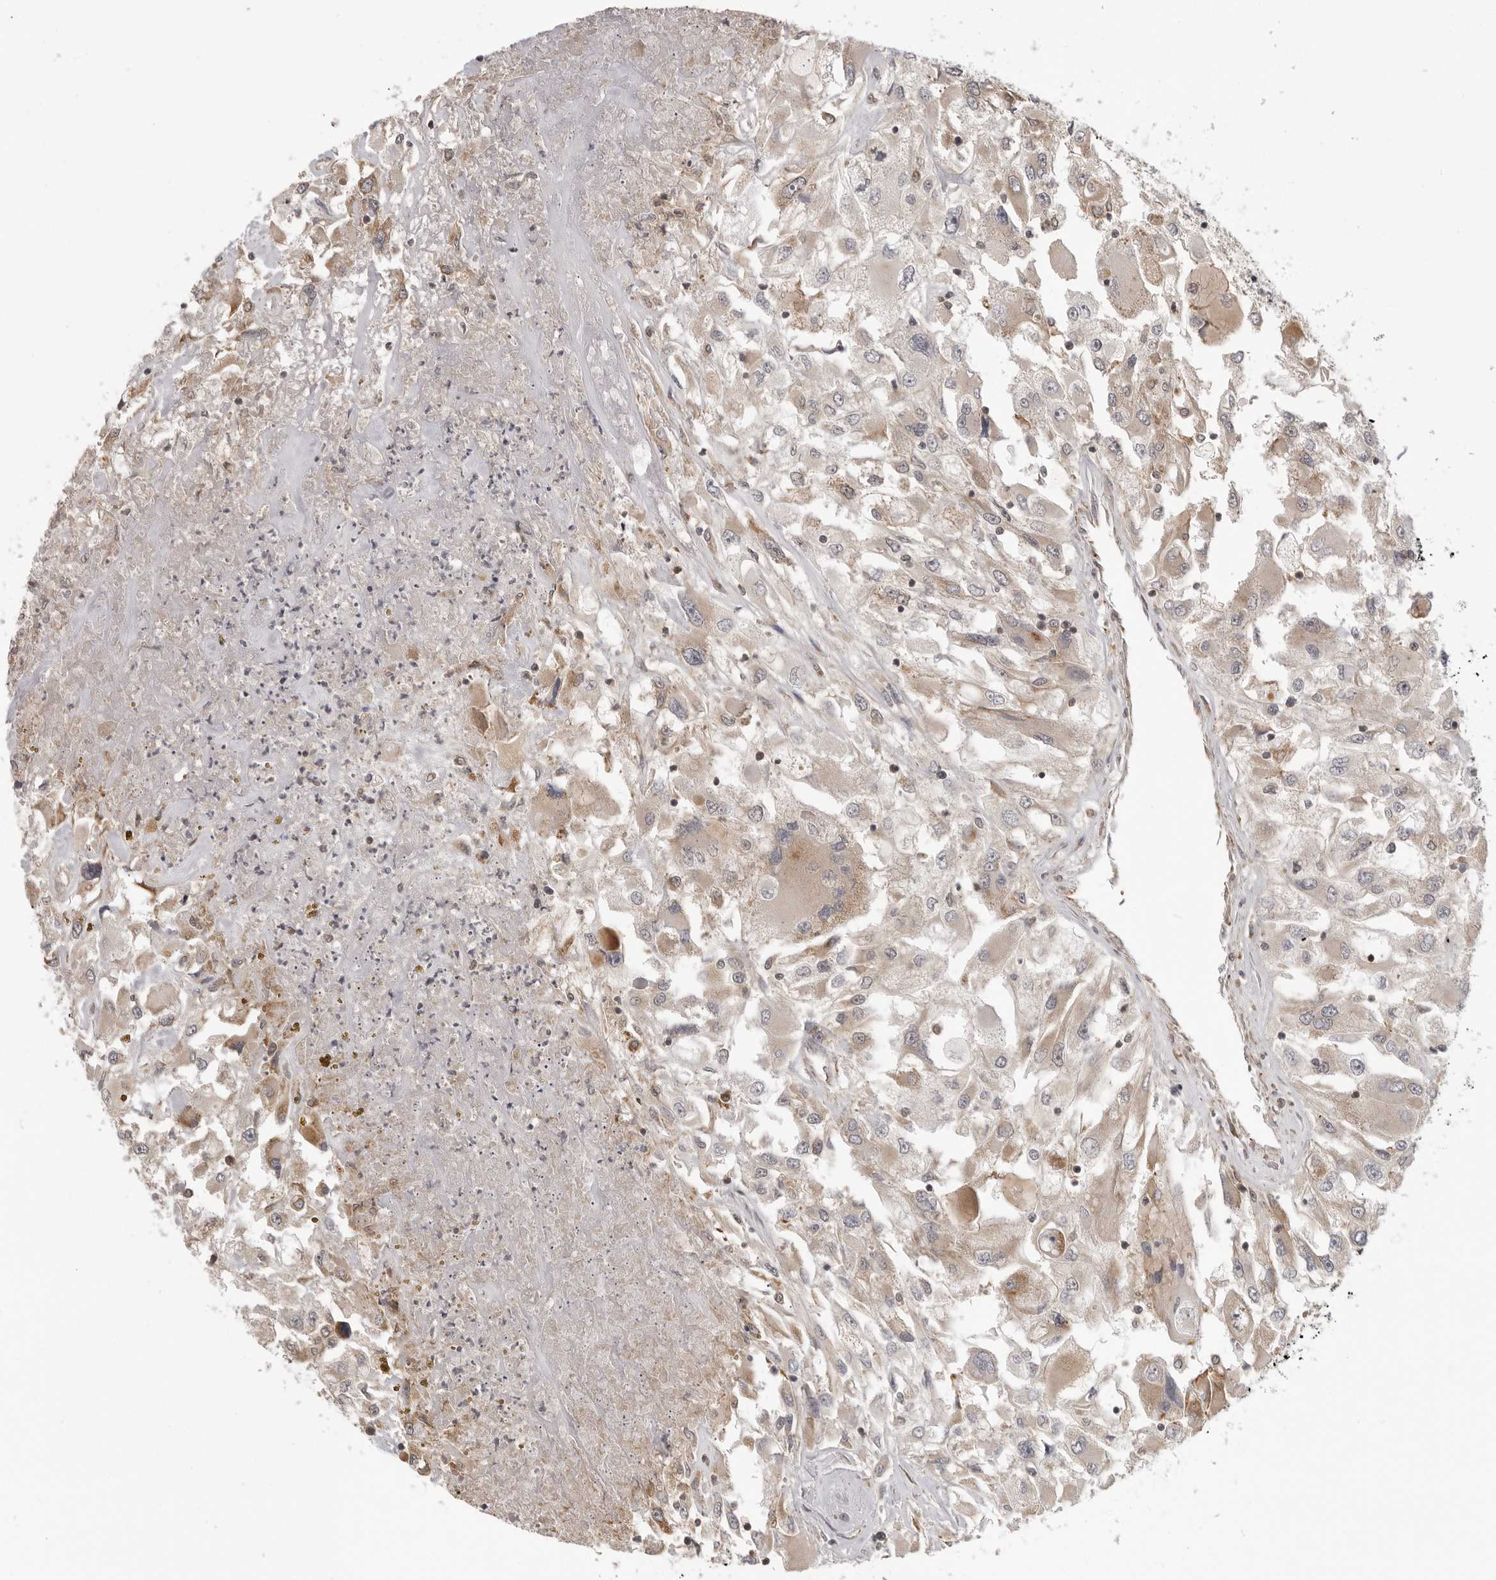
{"staining": {"intensity": "weak", "quantity": "25%-75%", "location": "cytoplasmic/membranous"}, "tissue": "renal cancer", "cell_type": "Tumor cells", "image_type": "cancer", "snomed": [{"axis": "morphology", "description": "Adenocarcinoma, NOS"}, {"axis": "topography", "description": "Kidney"}], "caption": "Weak cytoplasmic/membranous positivity is present in approximately 25%-75% of tumor cells in renal adenocarcinoma.", "gene": "PRRC2A", "patient": {"sex": "female", "age": 52}}